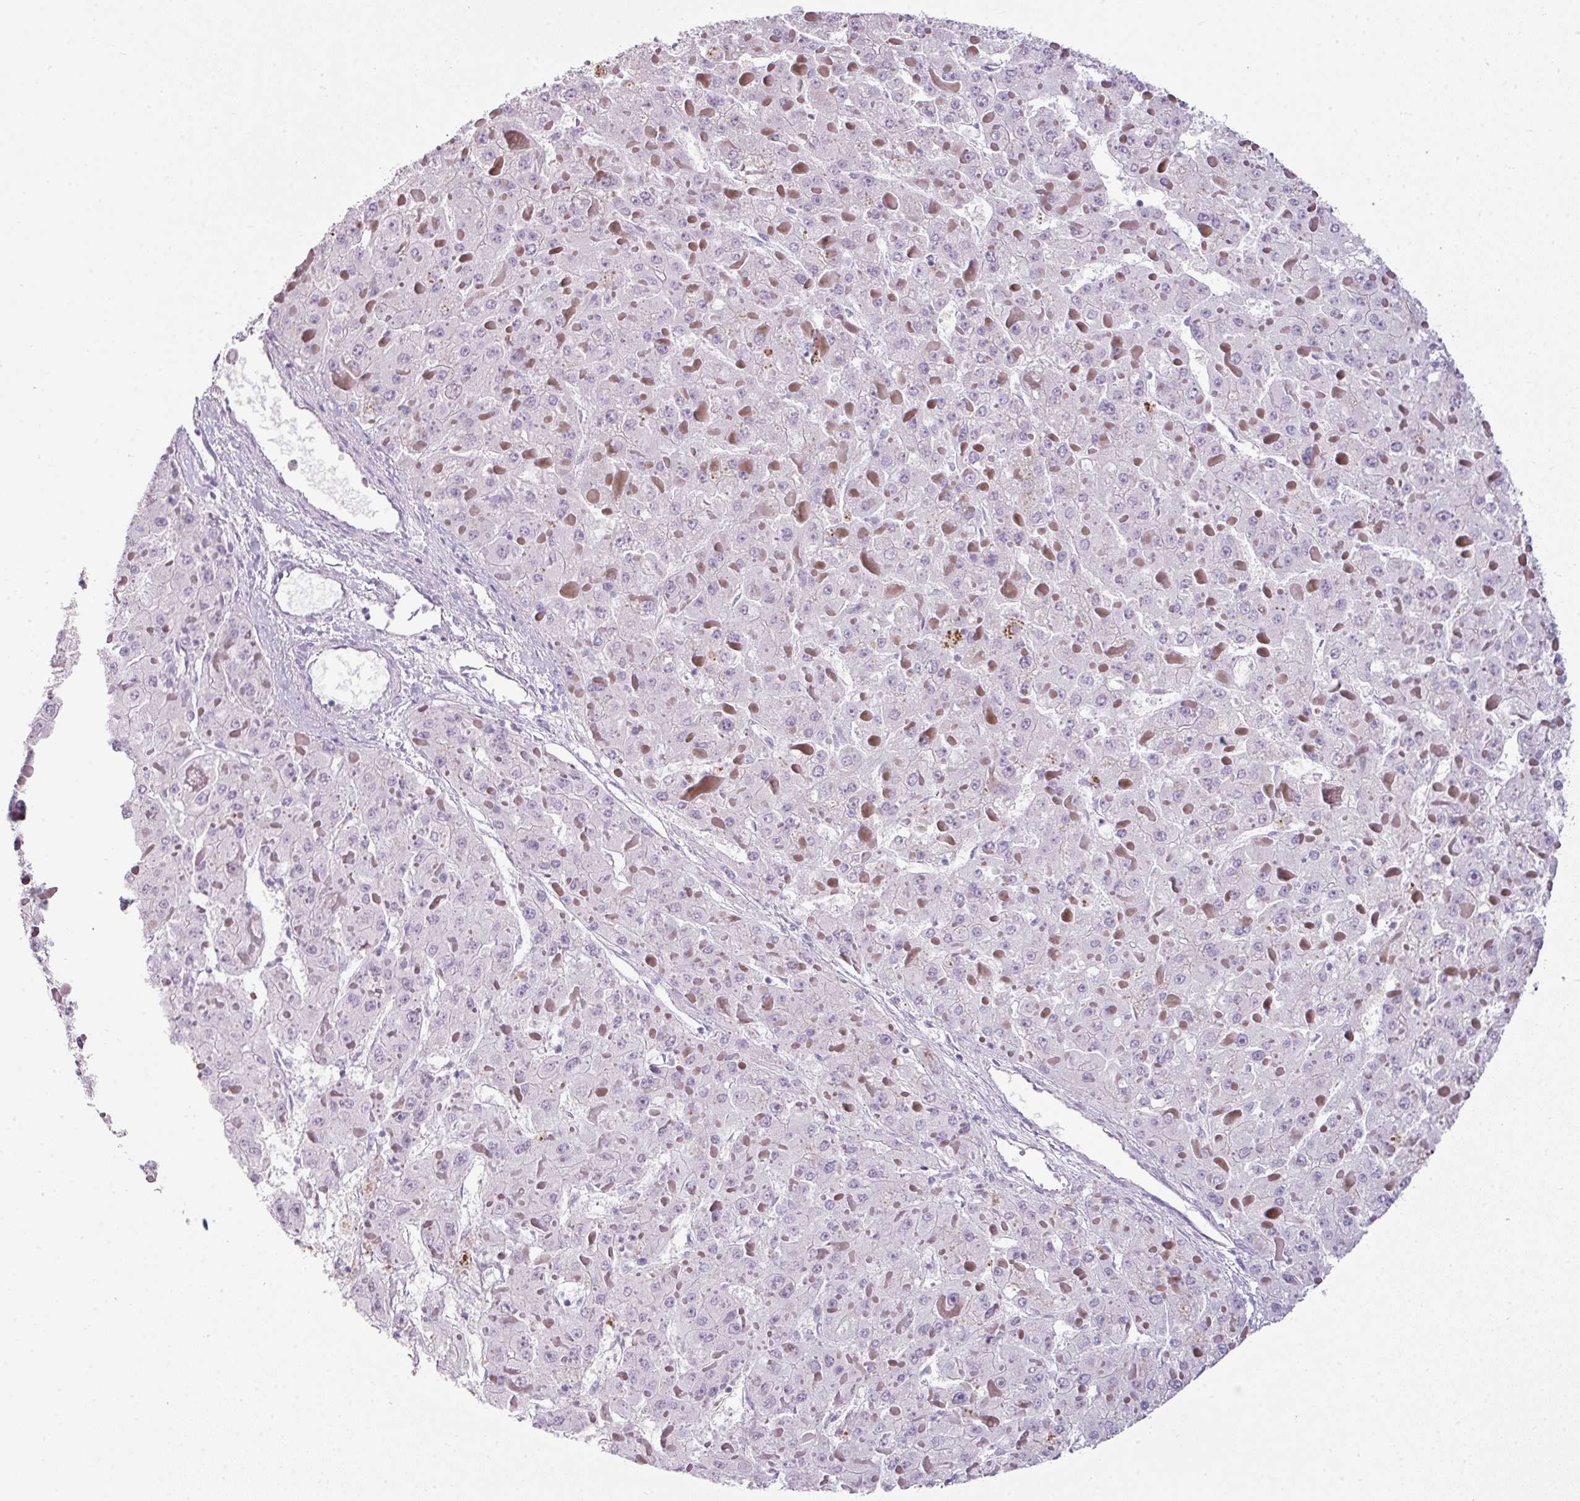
{"staining": {"intensity": "negative", "quantity": "none", "location": "none"}, "tissue": "liver cancer", "cell_type": "Tumor cells", "image_type": "cancer", "snomed": [{"axis": "morphology", "description": "Carcinoma, Hepatocellular, NOS"}, {"axis": "topography", "description": "Liver"}], "caption": "Tumor cells show no significant protein positivity in liver hepatocellular carcinoma.", "gene": "SYT8", "patient": {"sex": "female", "age": 73}}